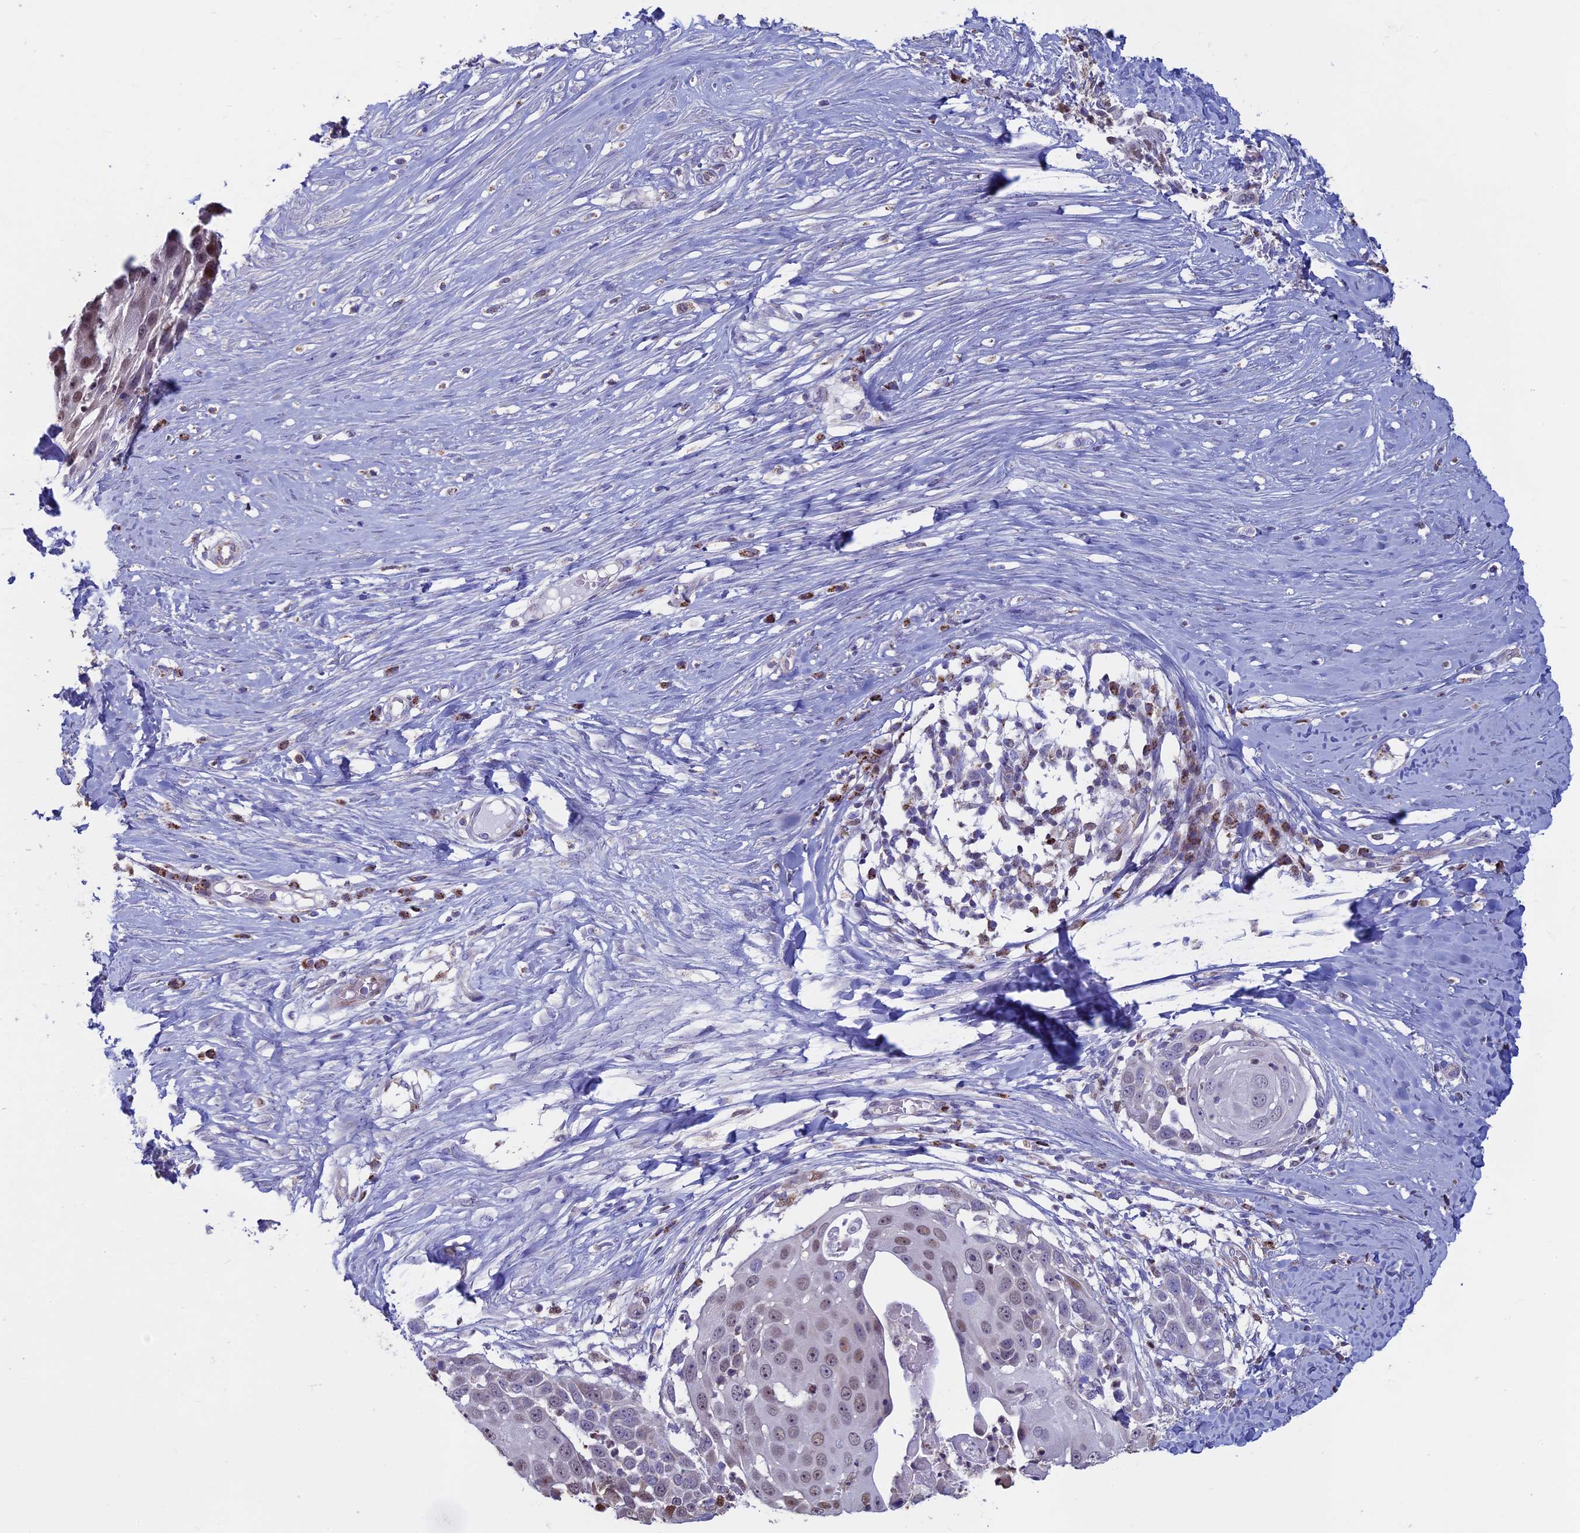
{"staining": {"intensity": "weak", "quantity": "<25%", "location": "nuclear"}, "tissue": "skin cancer", "cell_type": "Tumor cells", "image_type": "cancer", "snomed": [{"axis": "morphology", "description": "Squamous cell carcinoma, NOS"}, {"axis": "topography", "description": "Skin"}], "caption": "Immunohistochemistry photomicrograph of skin cancer (squamous cell carcinoma) stained for a protein (brown), which exhibits no expression in tumor cells.", "gene": "ACSS1", "patient": {"sex": "female", "age": 44}}